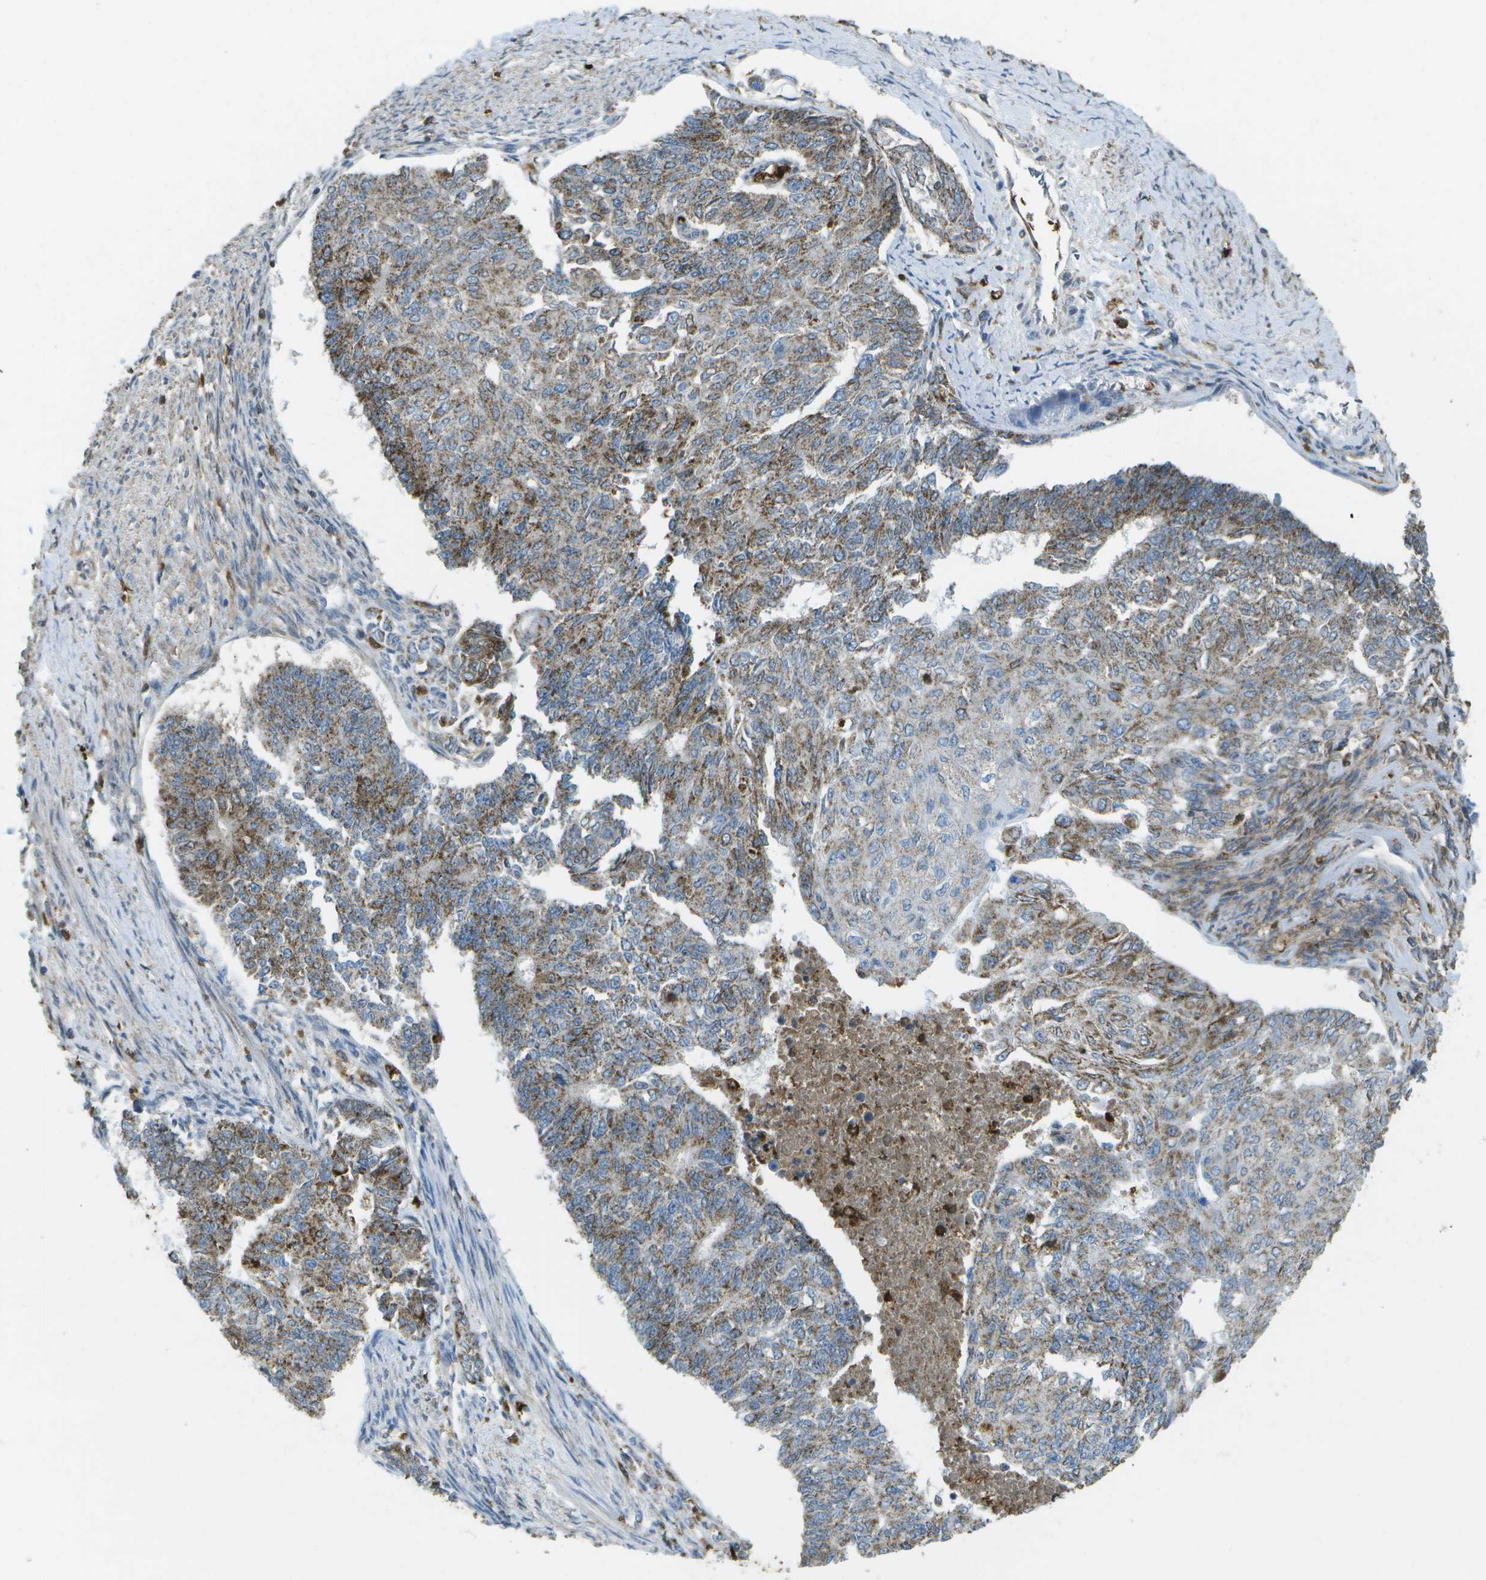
{"staining": {"intensity": "moderate", "quantity": ">75%", "location": "cytoplasmic/membranous"}, "tissue": "endometrial cancer", "cell_type": "Tumor cells", "image_type": "cancer", "snomed": [{"axis": "morphology", "description": "Adenocarcinoma, NOS"}, {"axis": "topography", "description": "Endometrium"}], "caption": "Adenocarcinoma (endometrial) stained with DAB (3,3'-diaminobenzidine) immunohistochemistry displays medium levels of moderate cytoplasmic/membranous positivity in approximately >75% of tumor cells.", "gene": "CACHD1", "patient": {"sex": "female", "age": 32}}